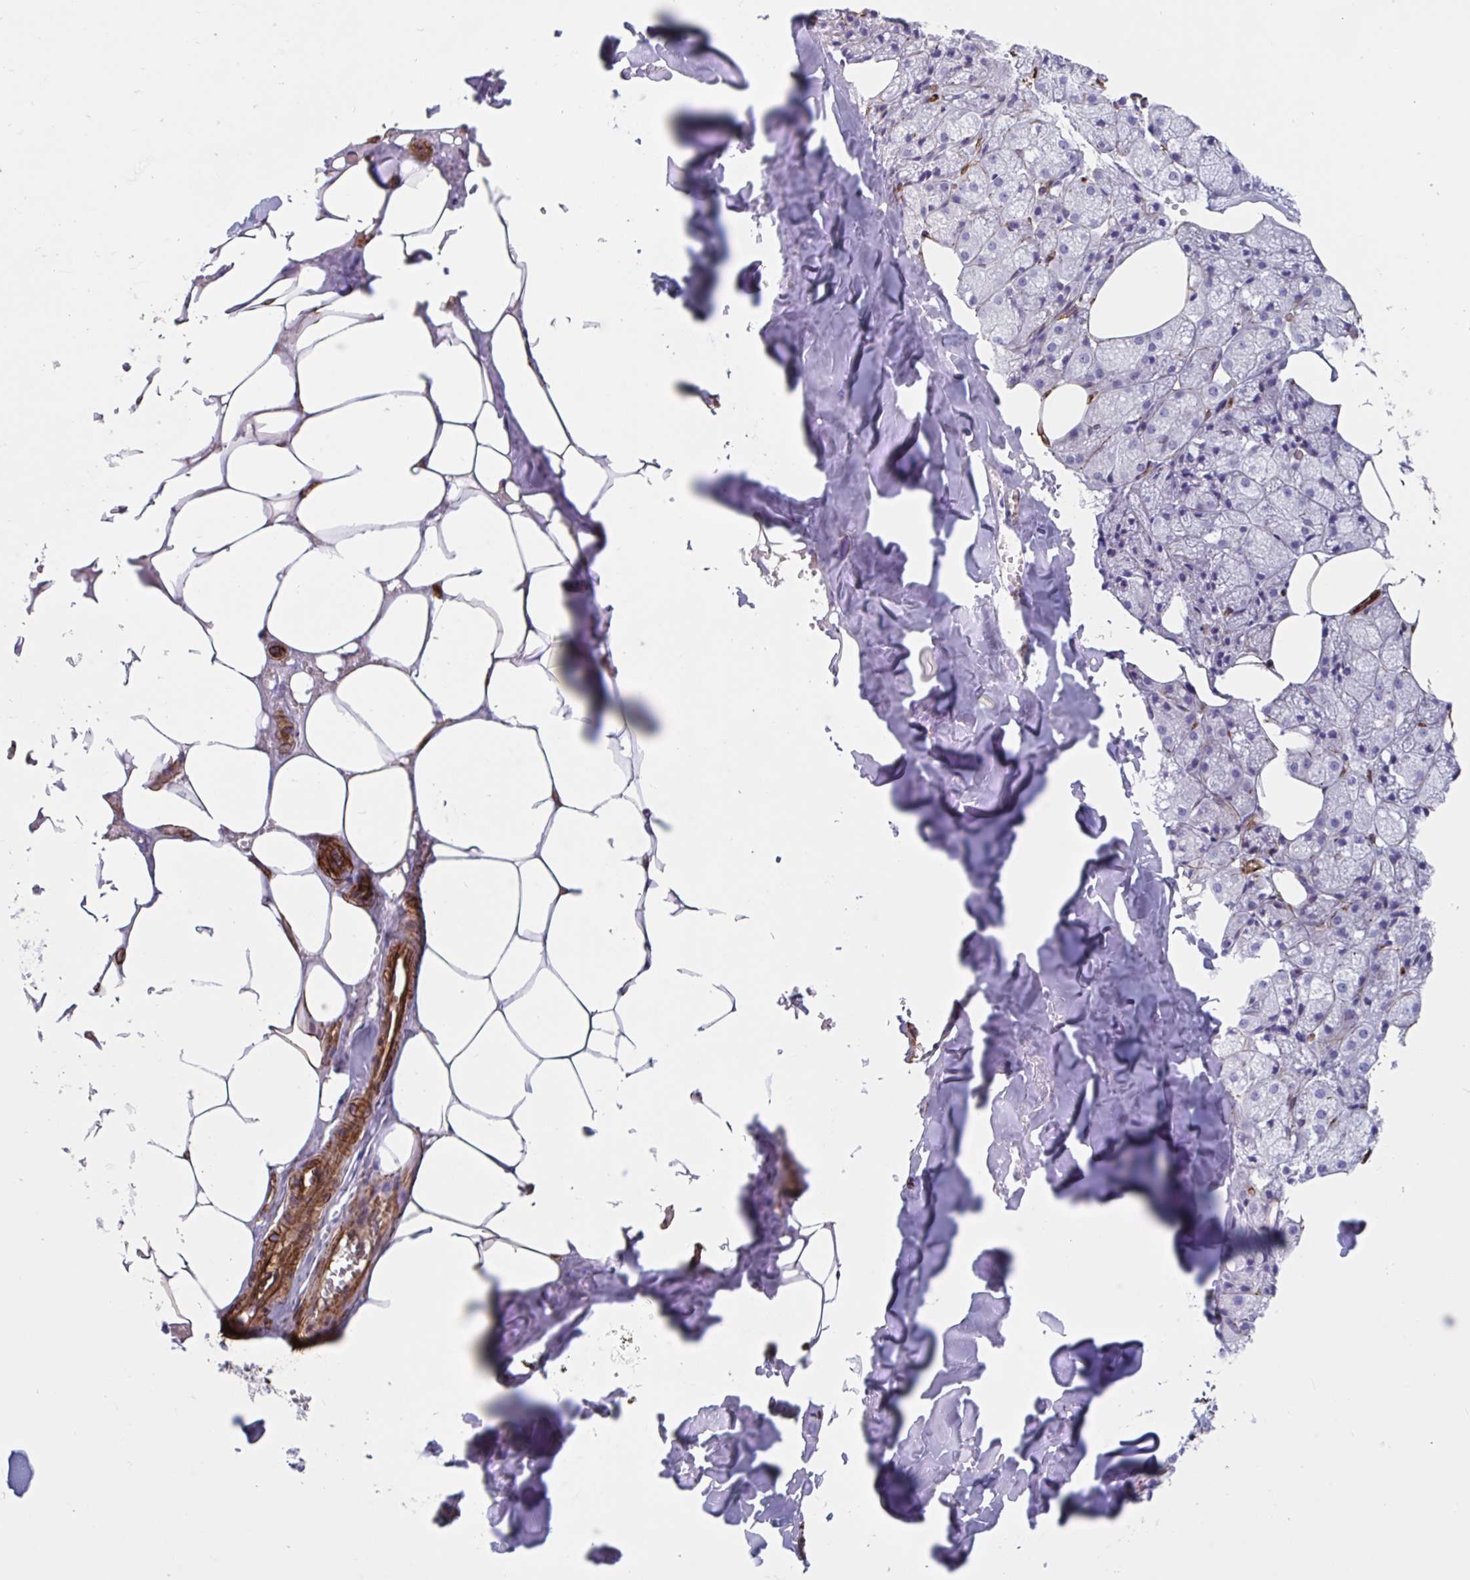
{"staining": {"intensity": "negative", "quantity": "none", "location": "none"}, "tissue": "salivary gland", "cell_type": "Glandular cells", "image_type": "normal", "snomed": [{"axis": "morphology", "description": "Normal tissue, NOS"}, {"axis": "topography", "description": "Salivary gland"}, {"axis": "topography", "description": "Peripheral nerve tissue"}], "caption": "This is an immunohistochemistry image of normal human salivary gland. There is no positivity in glandular cells.", "gene": "CITED4", "patient": {"sex": "male", "age": 38}}